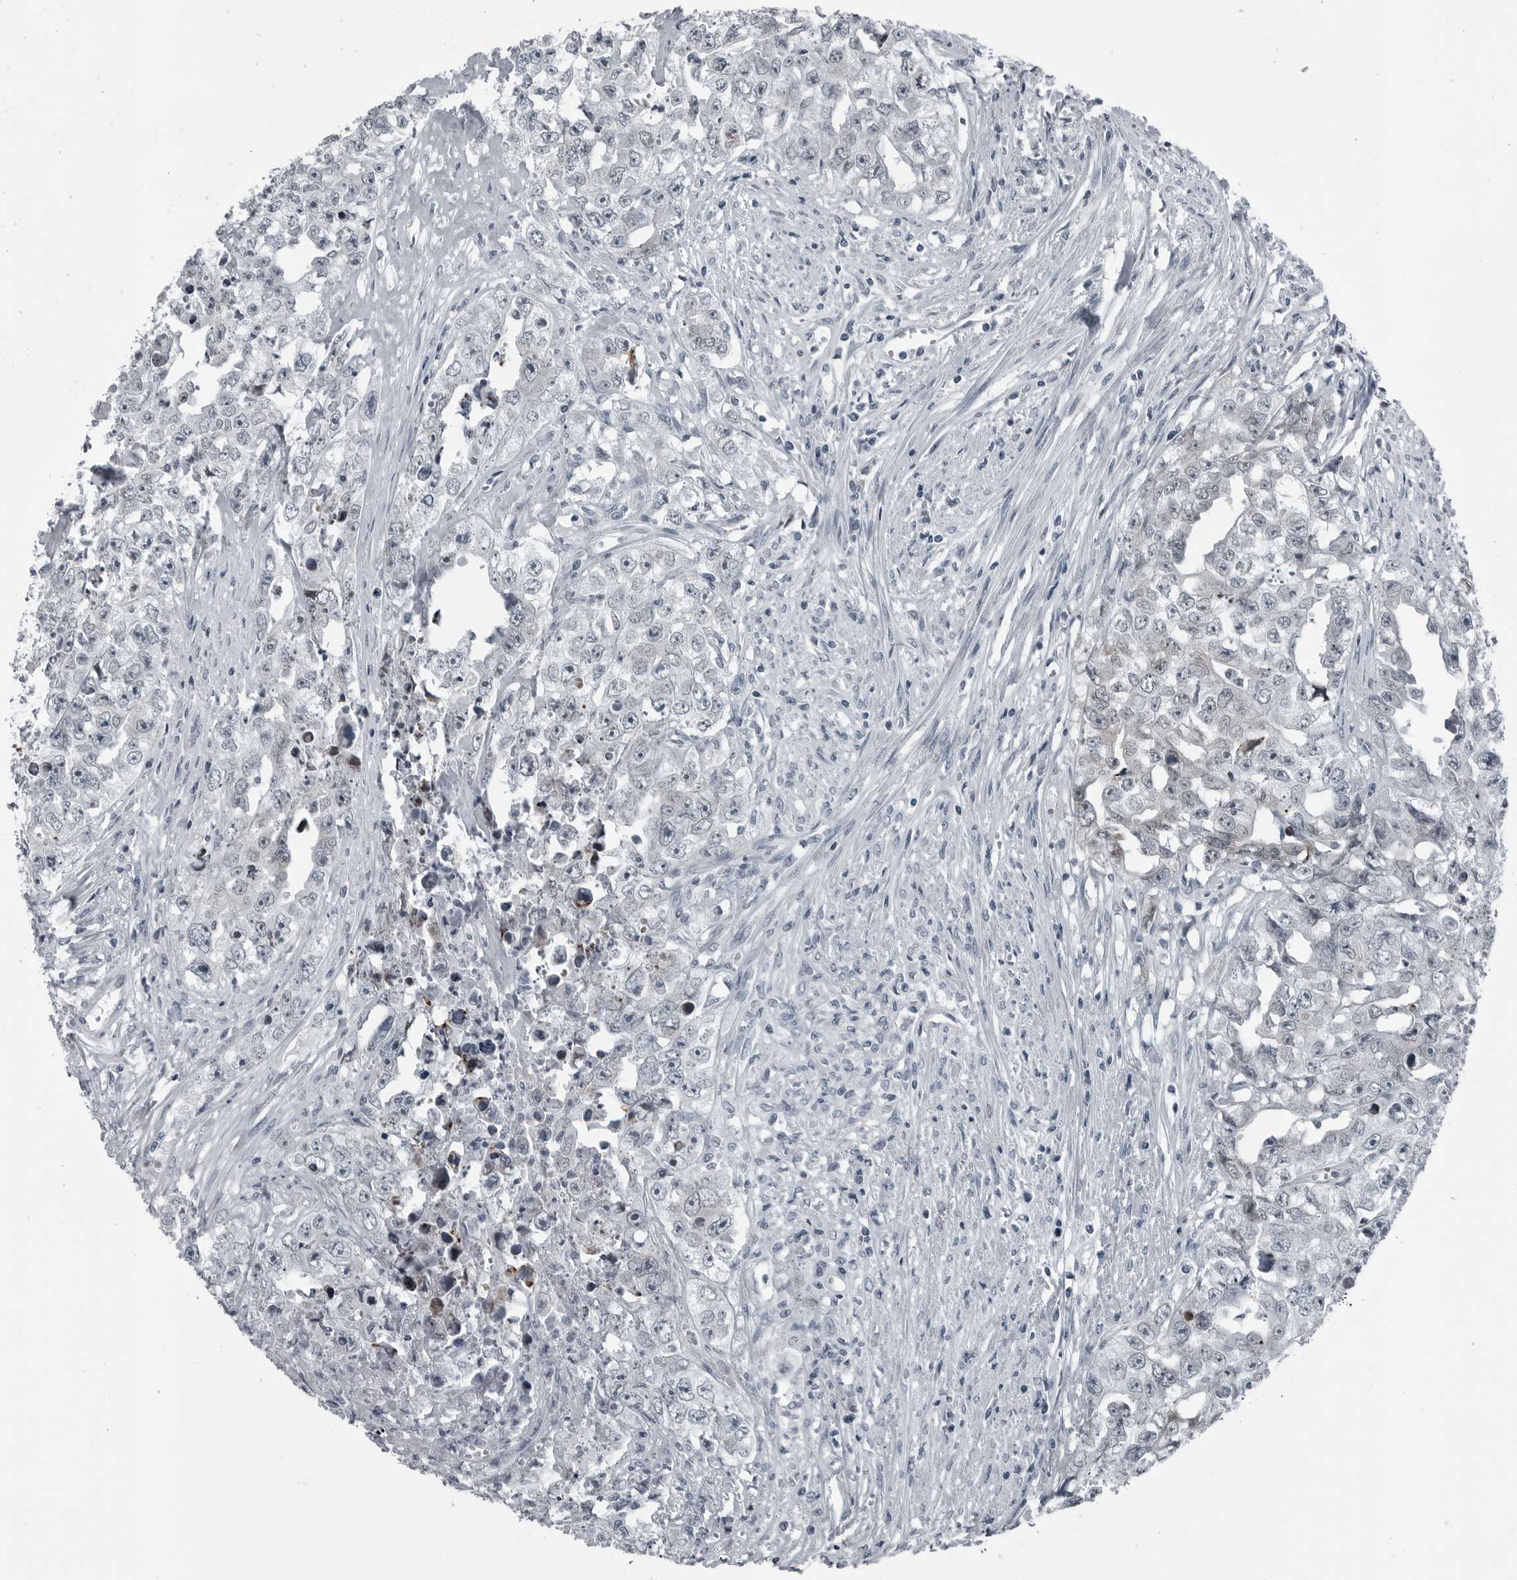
{"staining": {"intensity": "negative", "quantity": "none", "location": "none"}, "tissue": "testis cancer", "cell_type": "Tumor cells", "image_type": "cancer", "snomed": [{"axis": "morphology", "description": "Seminoma, NOS"}, {"axis": "morphology", "description": "Carcinoma, Embryonal, NOS"}, {"axis": "topography", "description": "Testis"}], "caption": "Immunohistochemistry of seminoma (testis) exhibits no expression in tumor cells.", "gene": "DNAAF11", "patient": {"sex": "male", "age": 43}}